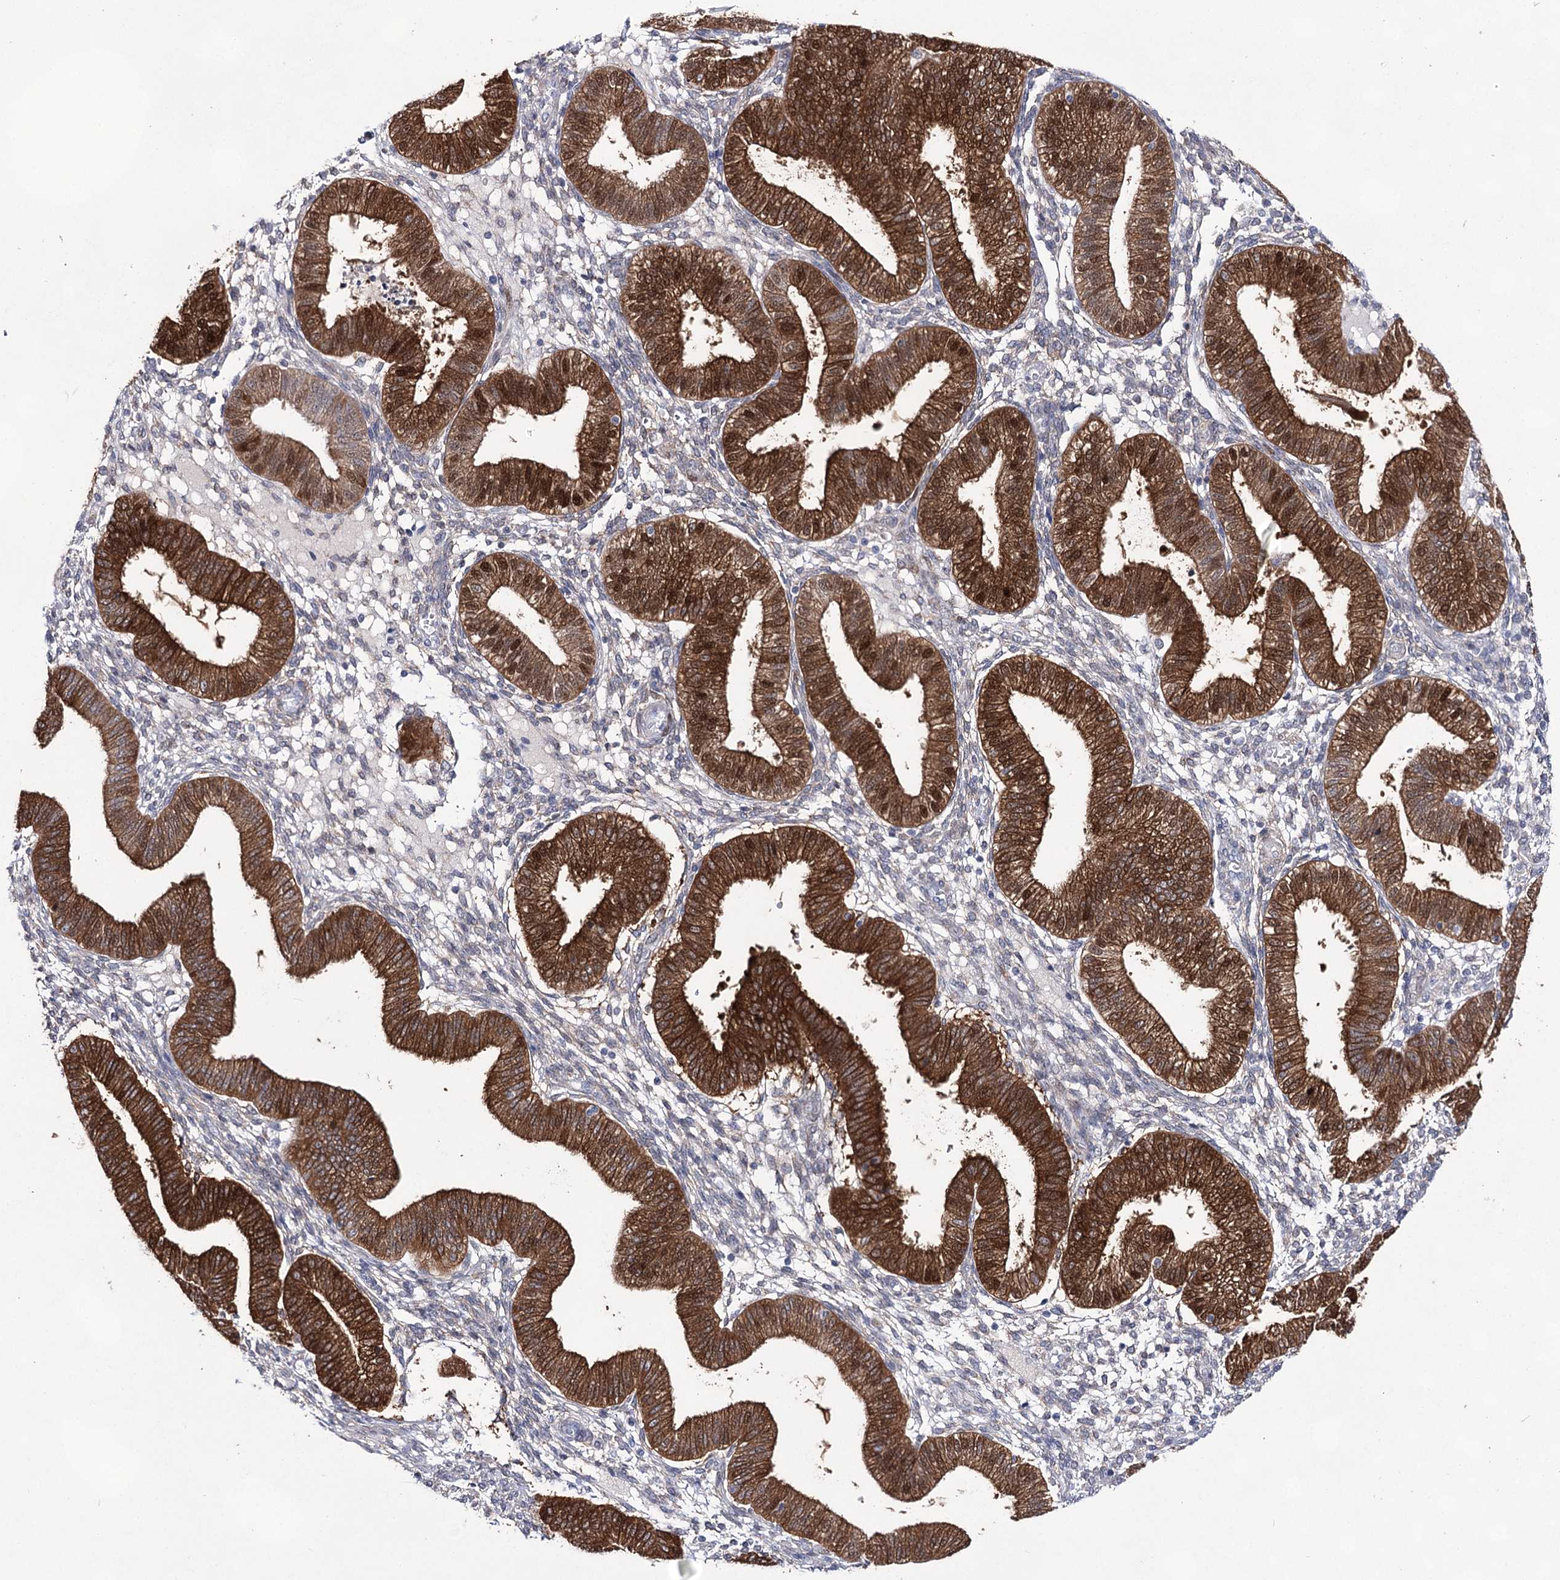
{"staining": {"intensity": "negative", "quantity": "none", "location": "none"}, "tissue": "endometrium", "cell_type": "Cells in endometrial stroma", "image_type": "normal", "snomed": [{"axis": "morphology", "description": "Normal tissue, NOS"}, {"axis": "topography", "description": "Endometrium"}], "caption": "An immunohistochemistry (IHC) histopathology image of benign endometrium is shown. There is no staining in cells in endometrial stroma of endometrium.", "gene": "UGDH", "patient": {"sex": "female", "age": 39}}